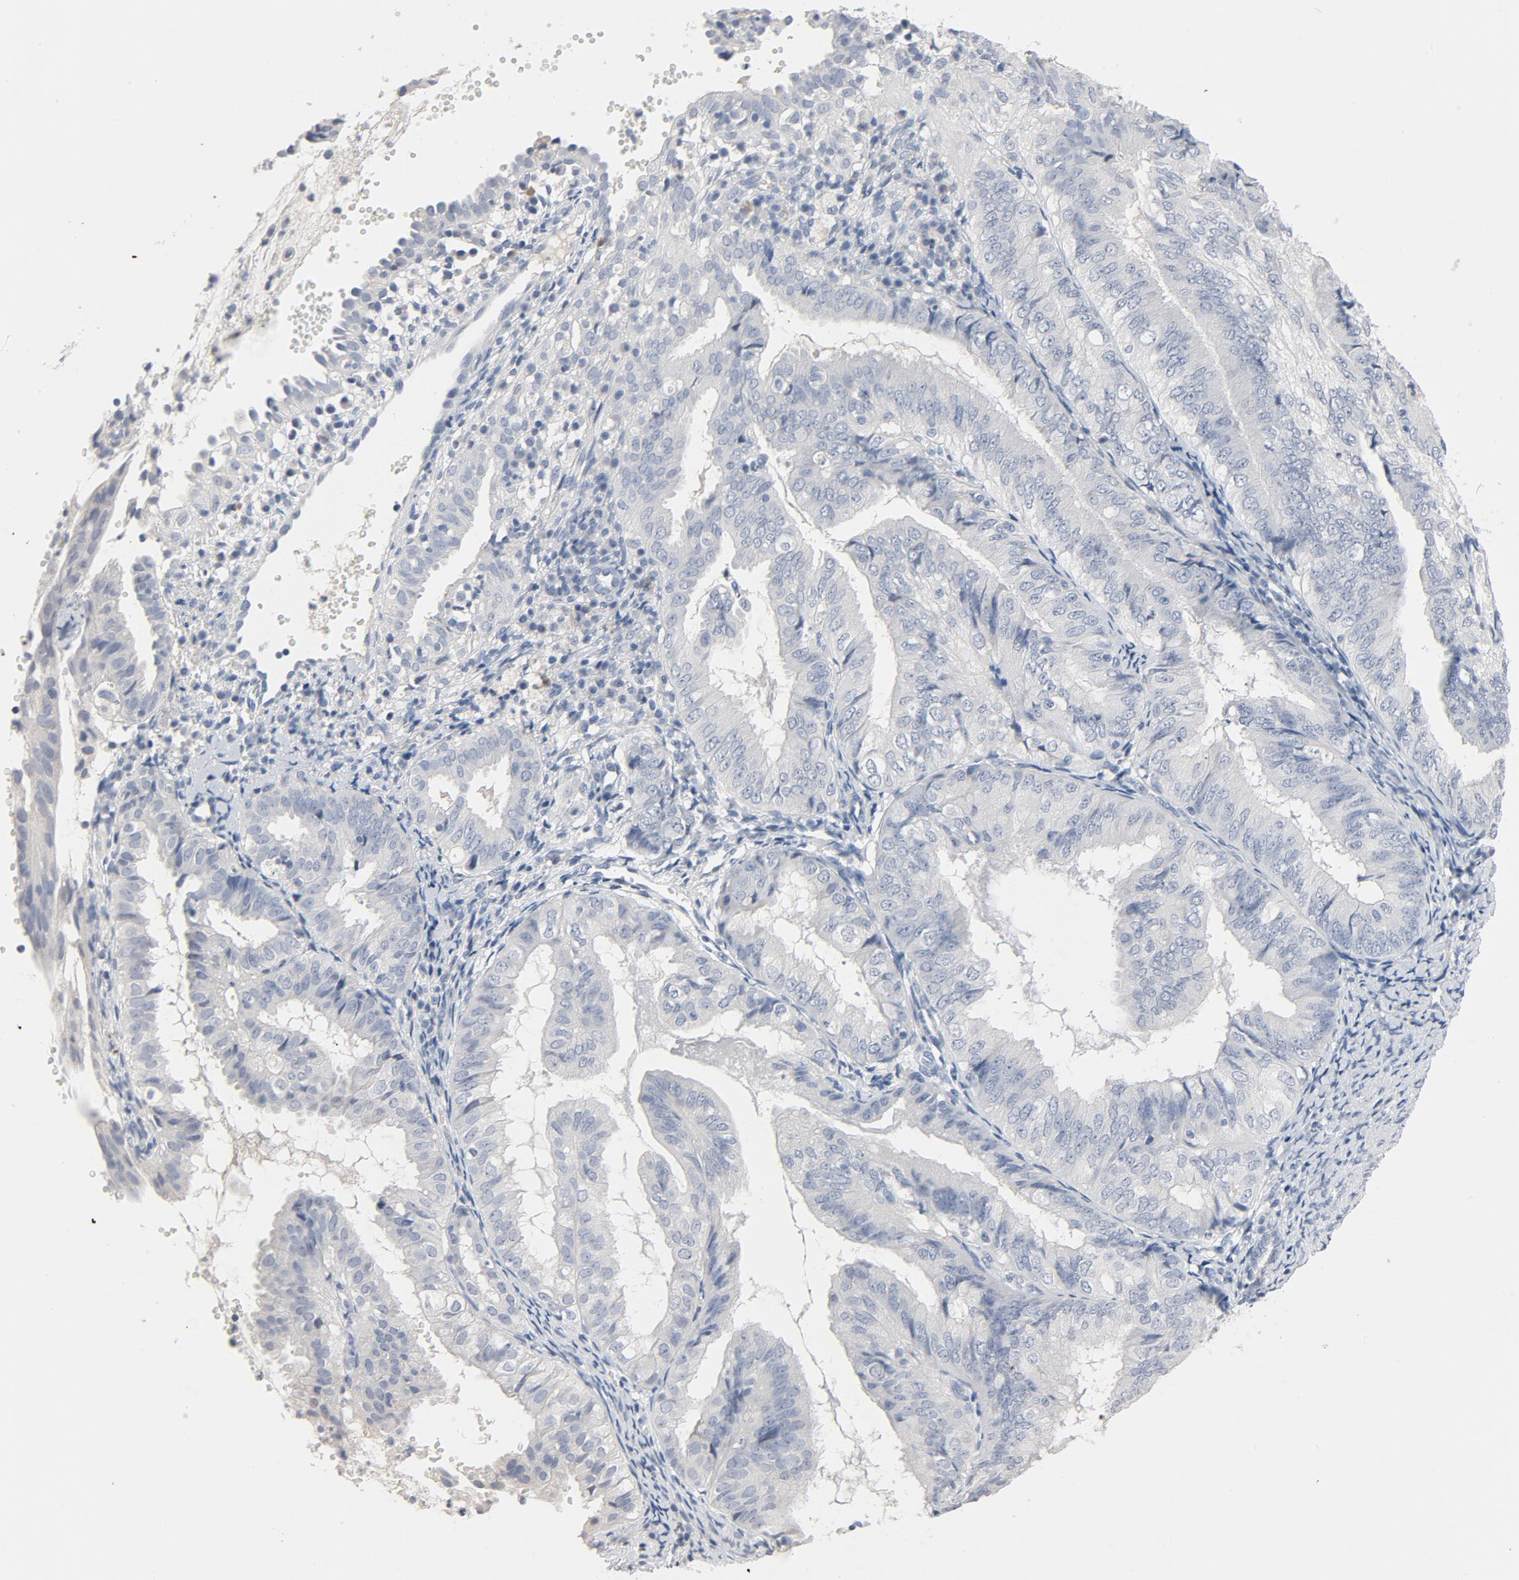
{"staining": {"intensity": "negative", "quantity": "none", "location": "none"}, "tissue": "endometrial cancer", "cell_type": "Tumor cells", "image_type": "cancer", "snomed": [{"axis": "morphology", "description": "Adenocarcinoma, NOS"}, {"axis": "topography", "description": "Endometrium"}], "caption": "A photomicrograph of human endometrial adenocarcinoma is negative for staining in tumor cells. (Stains: DAB immunohistochemistry with hematoxylin counter stain, Microscopy: brightfield microscopy at high magnification).", "gene": "ZCCHC13", "patient": {"sex": "female", "age": 66}}